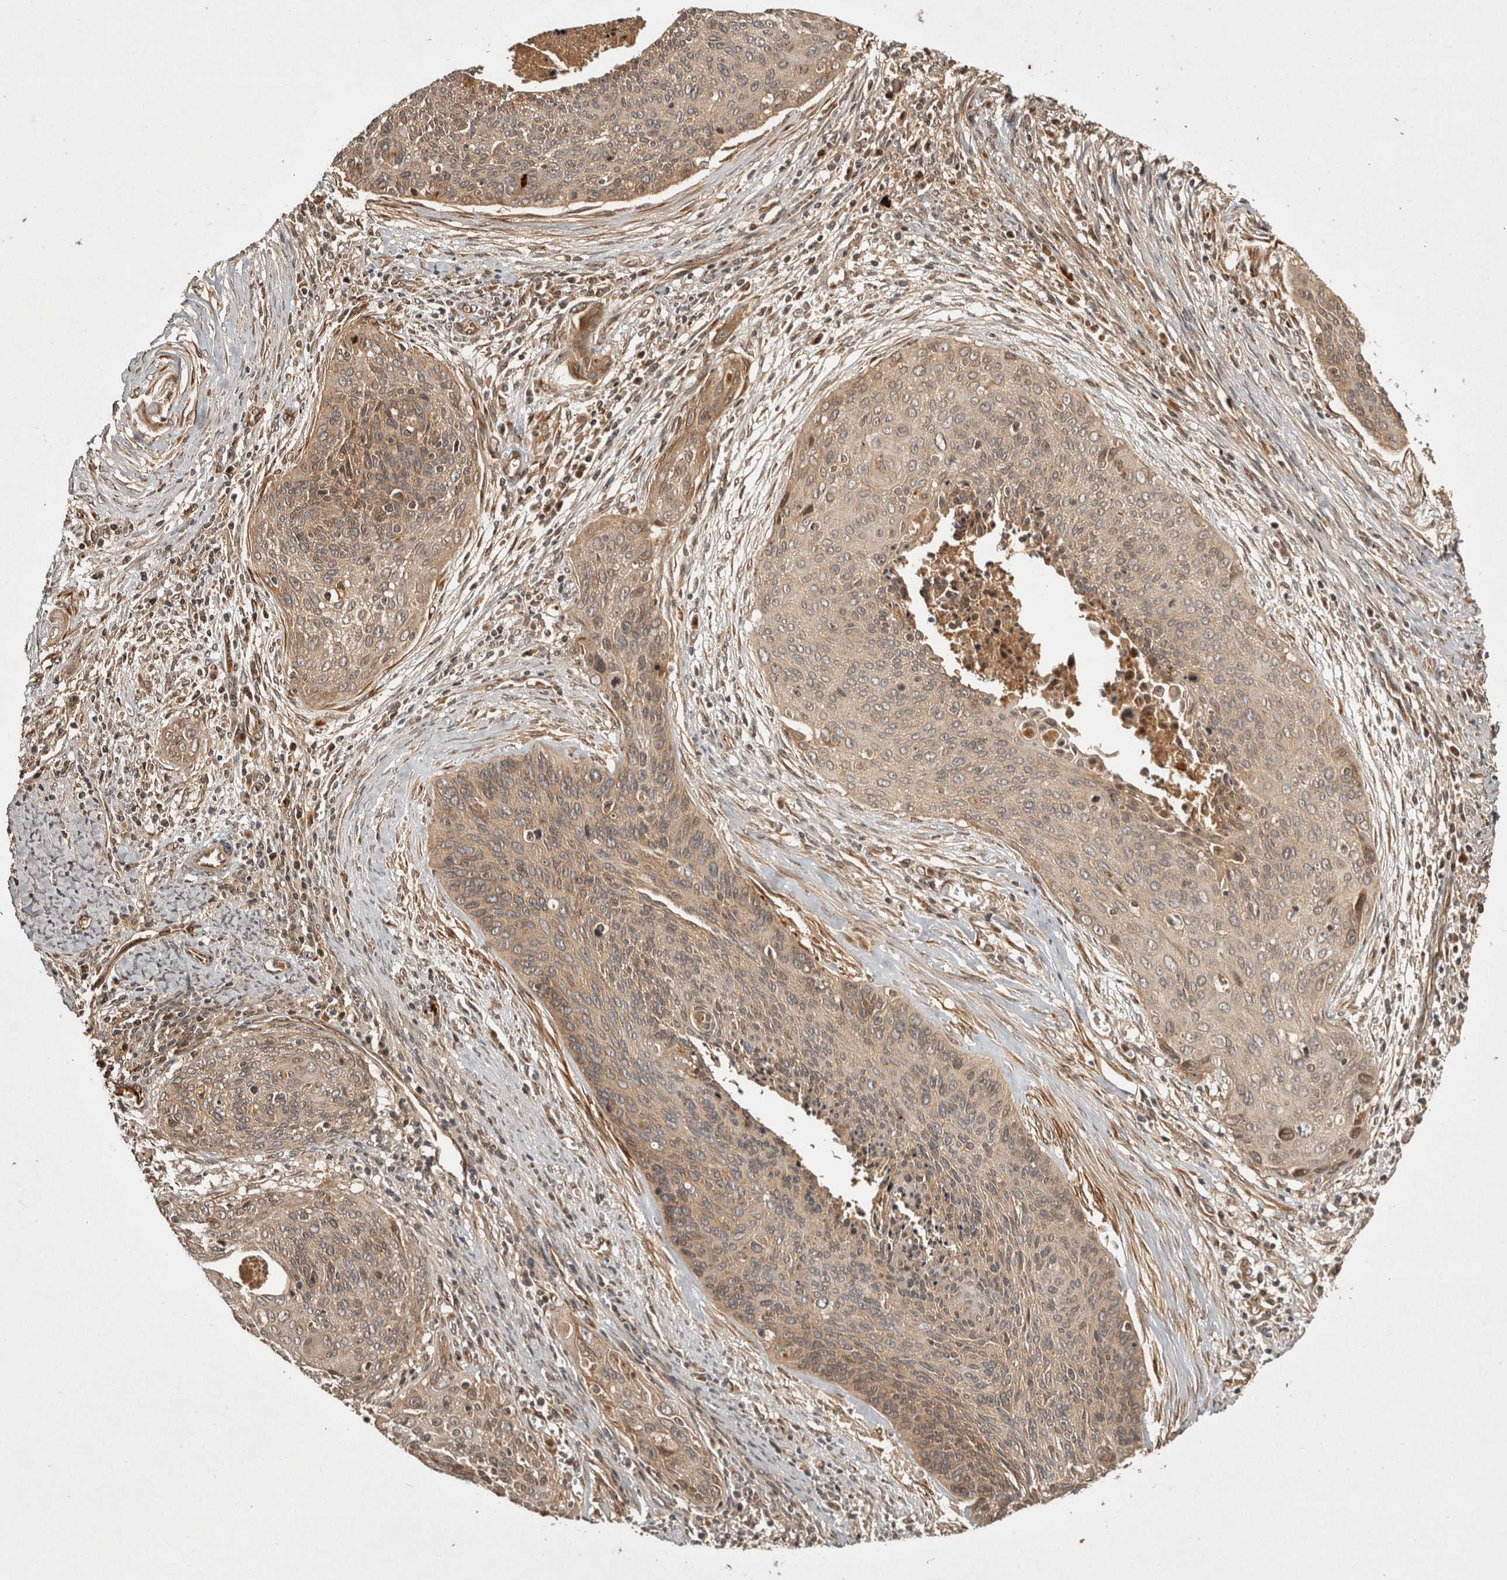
{"staining": {"intensity": "moderate", "quantity": ">75%", "location": "cytoplasmic/membranous"}, "tissue": "cervical cancer", "cell_type": "Tumor cells", "image_type": "cancer", "snomed": [{"axis": "morphology", "description": "Squamous cell carcinoma, NOS"}, {"axis": "topography", "description": "Cervix"}], "caption": "This is a micrograph of immunohistochemistry staining of cervical squamous cell carcinoma, which shows moderate expression in the cytoplasmic/membranous of tumor cells.", "gene": "CAMSAP2", "patient": {"sex": "female", "age": 55}}